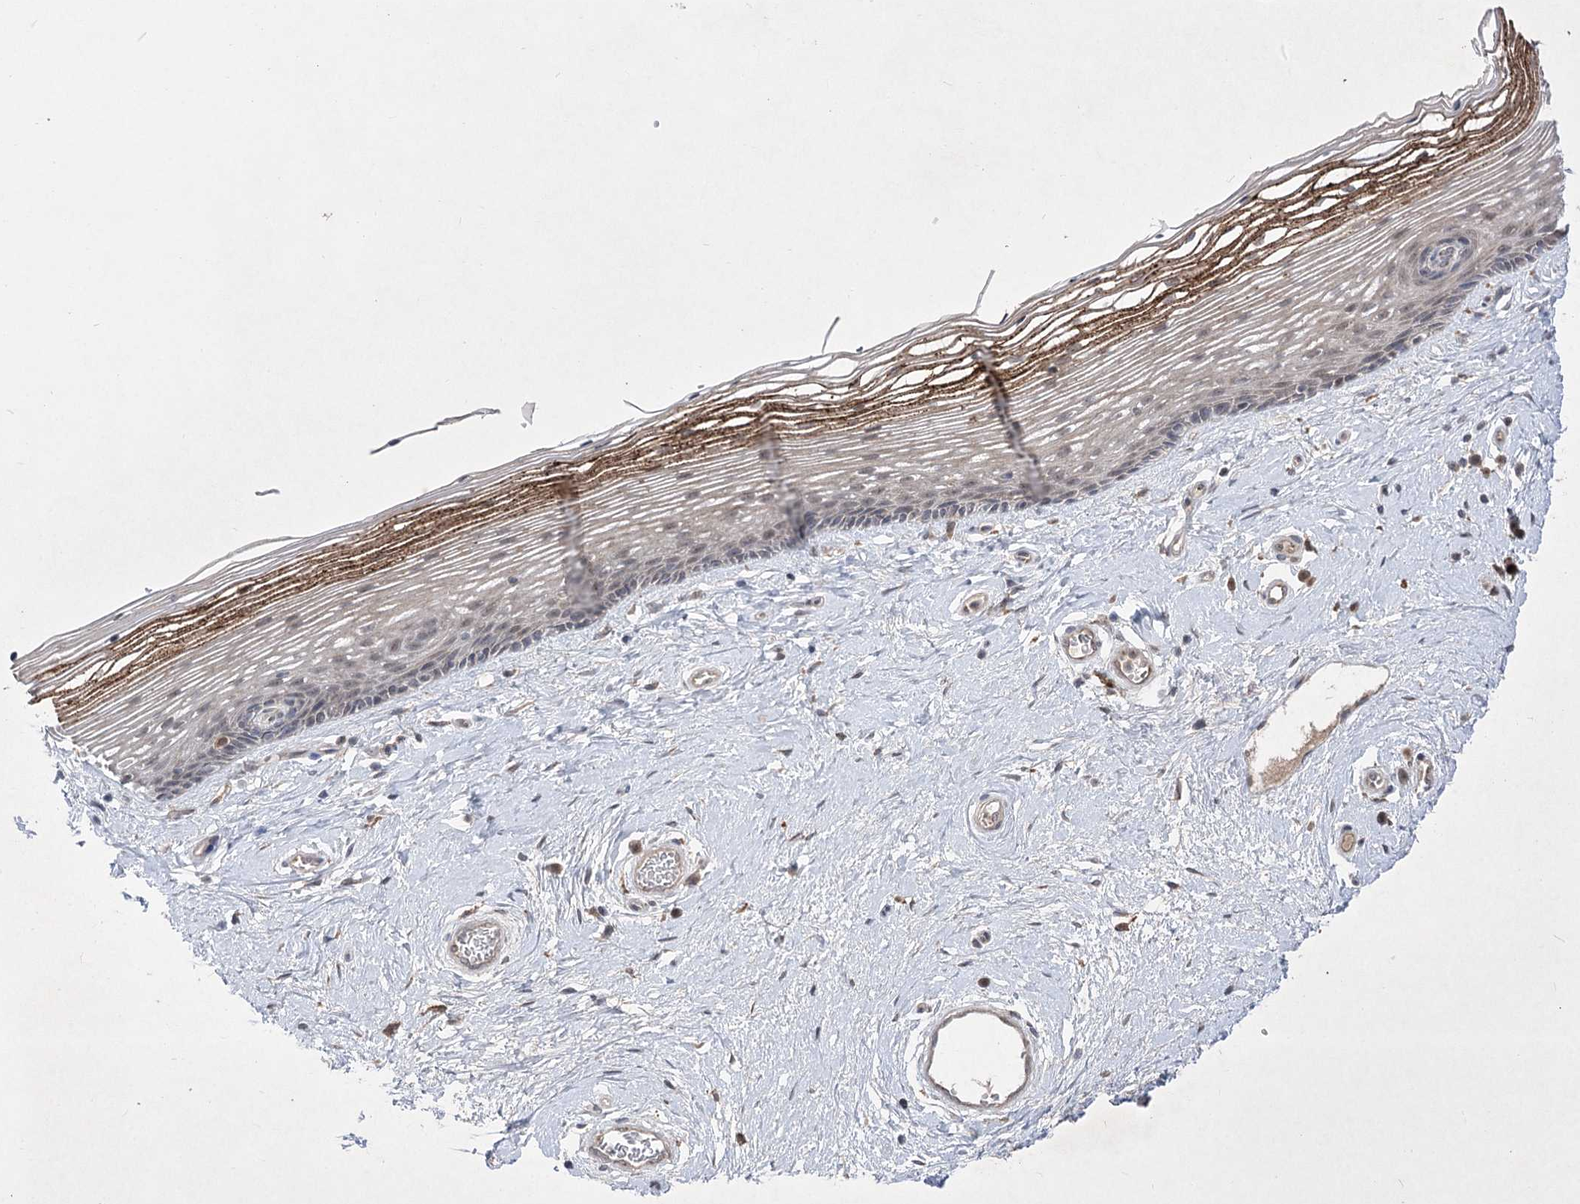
{"staining": {"intensity": "moderate", "quantity": "<25%", "location": "cytoplasmic/membranous,nuclear"}, "tissue": "vagina", "cell_type": "Squamous epithelial cells", "image_type": "normal", "snomed": [{"axis": "morphology", "description": "Normal tissue, NOS"}, {"axis": "topography", "description": "Vagina"}], "caption": "Protein analysis of unremarkable vagina demonstrates moderate cytoplasmic/membranous,nuclear positivity in approximately <25% of squamous epithelial cells.", "gene": "HELT", "patient": {"sex": "female", "age": 46}}